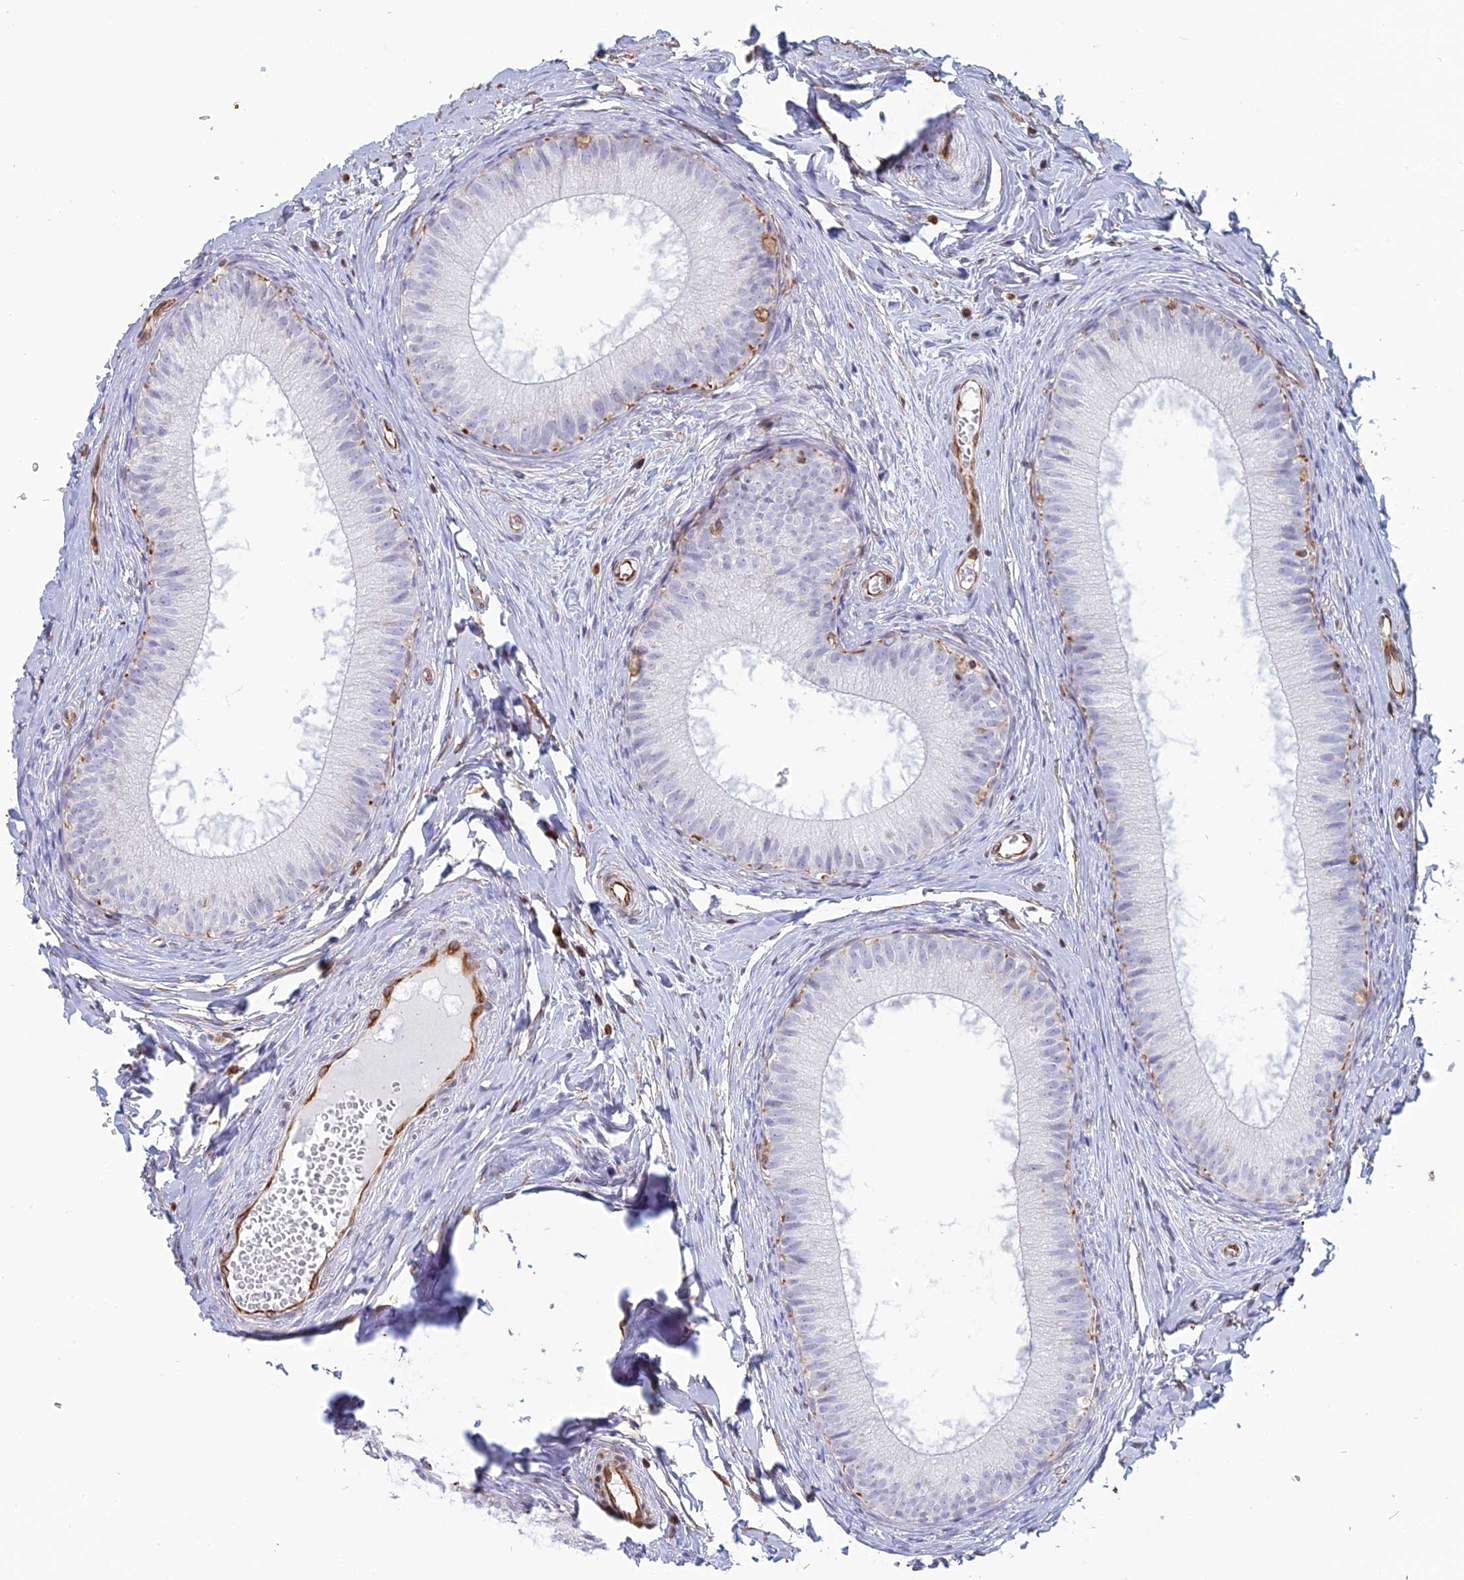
{"staining": {"intensity": "moderate", "quantity": "<25%", "location": "cytoplasmic/membranous"}, "tissue": "epididymis", "cell_type": "Glandular cells", "image_type": "normal", "snomed": [{"axis": "morphology", "description": "Normal tissue, NOS"}, {"axis": "topography", "description": "Epididymis"}], "caption": "An IHC image of normal tissue is shown. Protein staining in brown highlights moderate cytoplasmic/membranous positivity in epididymis within glandular cells.", "gene": "APOBR", "patient": {"sex": "male", "age": 34}}